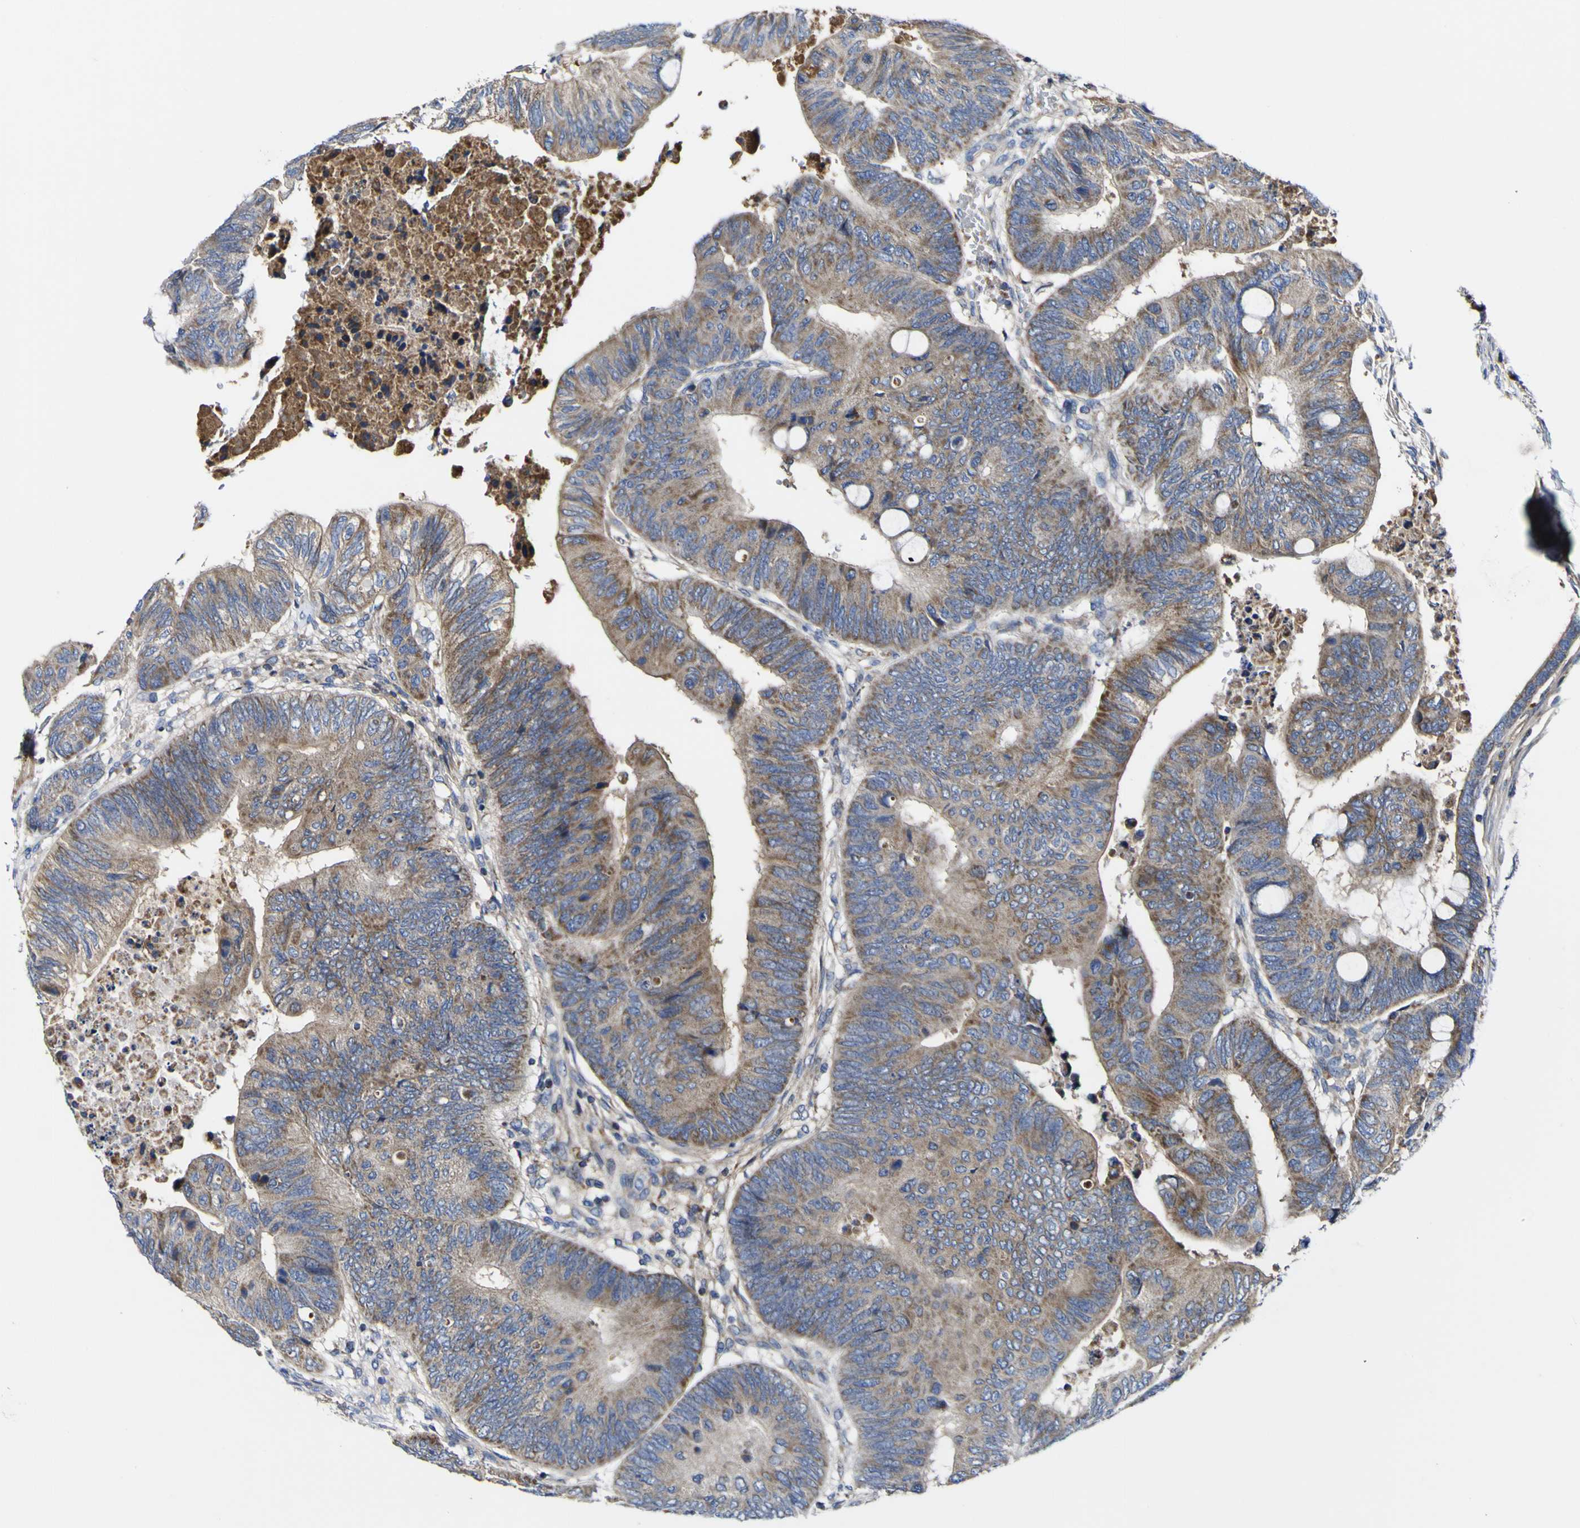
{"staining": {"intensity": "moderate", "quantity": ">75%", "location": "cytoplasmic/membranous"}, "tissue": "colorectal cancer", "cell_type": "Tumor cells", "image_type": "cancer", "snomed": [{"axis": "morphology", "description": "Normal tissue, NOS"}, {"axis": "morphology", "description": "Adenocarcinoma, NOS"}, {"axis": "topography", "description": "Rectum"}, {"axis": "topography", "description": "Peripheral nerve tissue"}], "caption": "There is medium levels of moderate cytoplasmic/membranous staining in tumor cells of colorectal cancer (adenocarcinoma), as demonstrated by immunohistochemical staining (brown color).", "gene": "CCDC90B", "patient": {"sex": "male", "age": 92}}